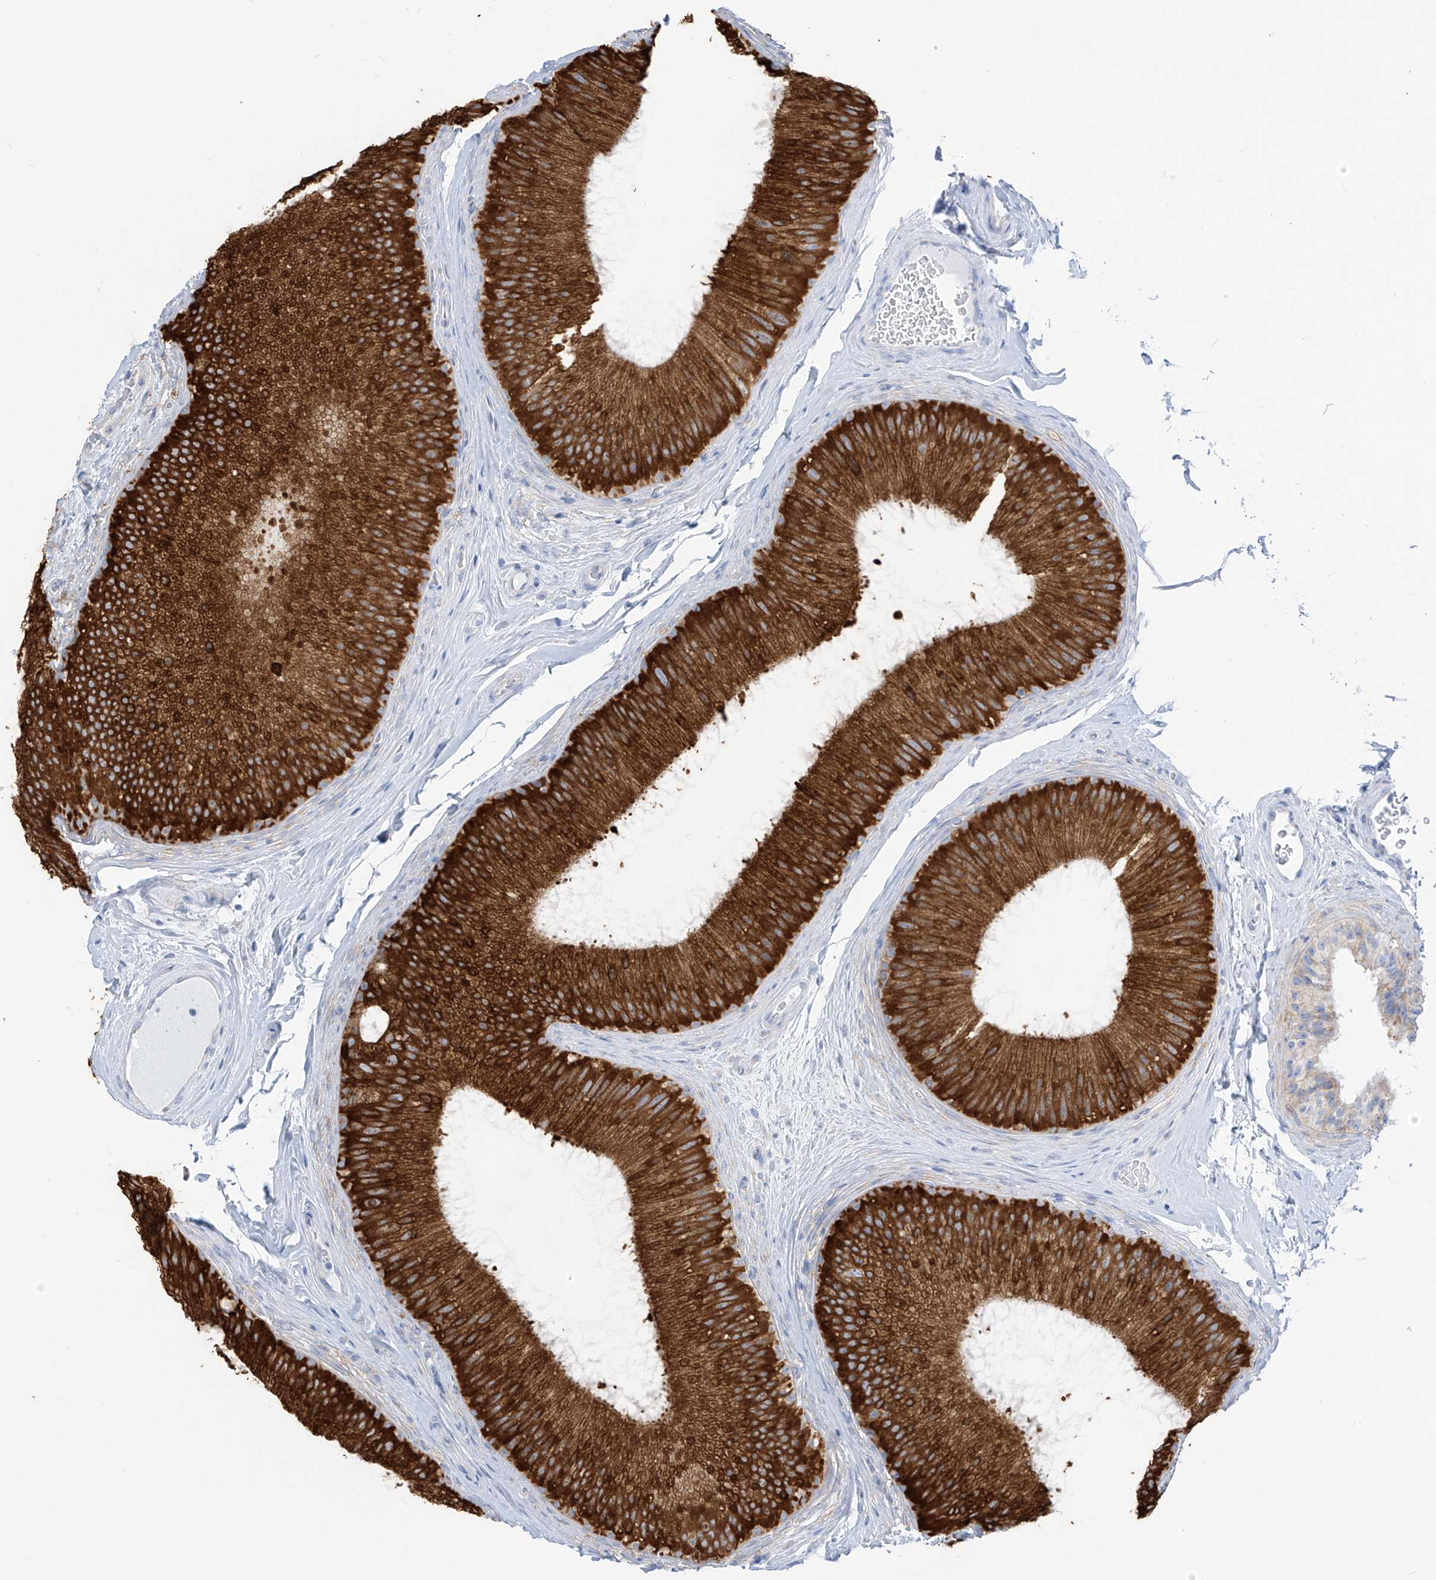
{"staining": {"intensity": "strong", "quantity": ">75%", "location": "cytoplasmic/membranous"}, "tissue": "epididymis", "cell_type": "Glandular cells", "image_type": "normal", "snomed": [{"axis": "morphology", "description": "Normal tissue, NOS"}, {"axis": "topography", "description": "Epididymis"}], "caption": "Glandular cells demonstrate high levels of strong cytoplasmic/membranous positivity in about >75% of cells in benign human epididymis. (Brightfield microscopy of DAB IHC at high magnification).", "gene": "RCN2", "patient": {"sex": "male", "age": 45}}